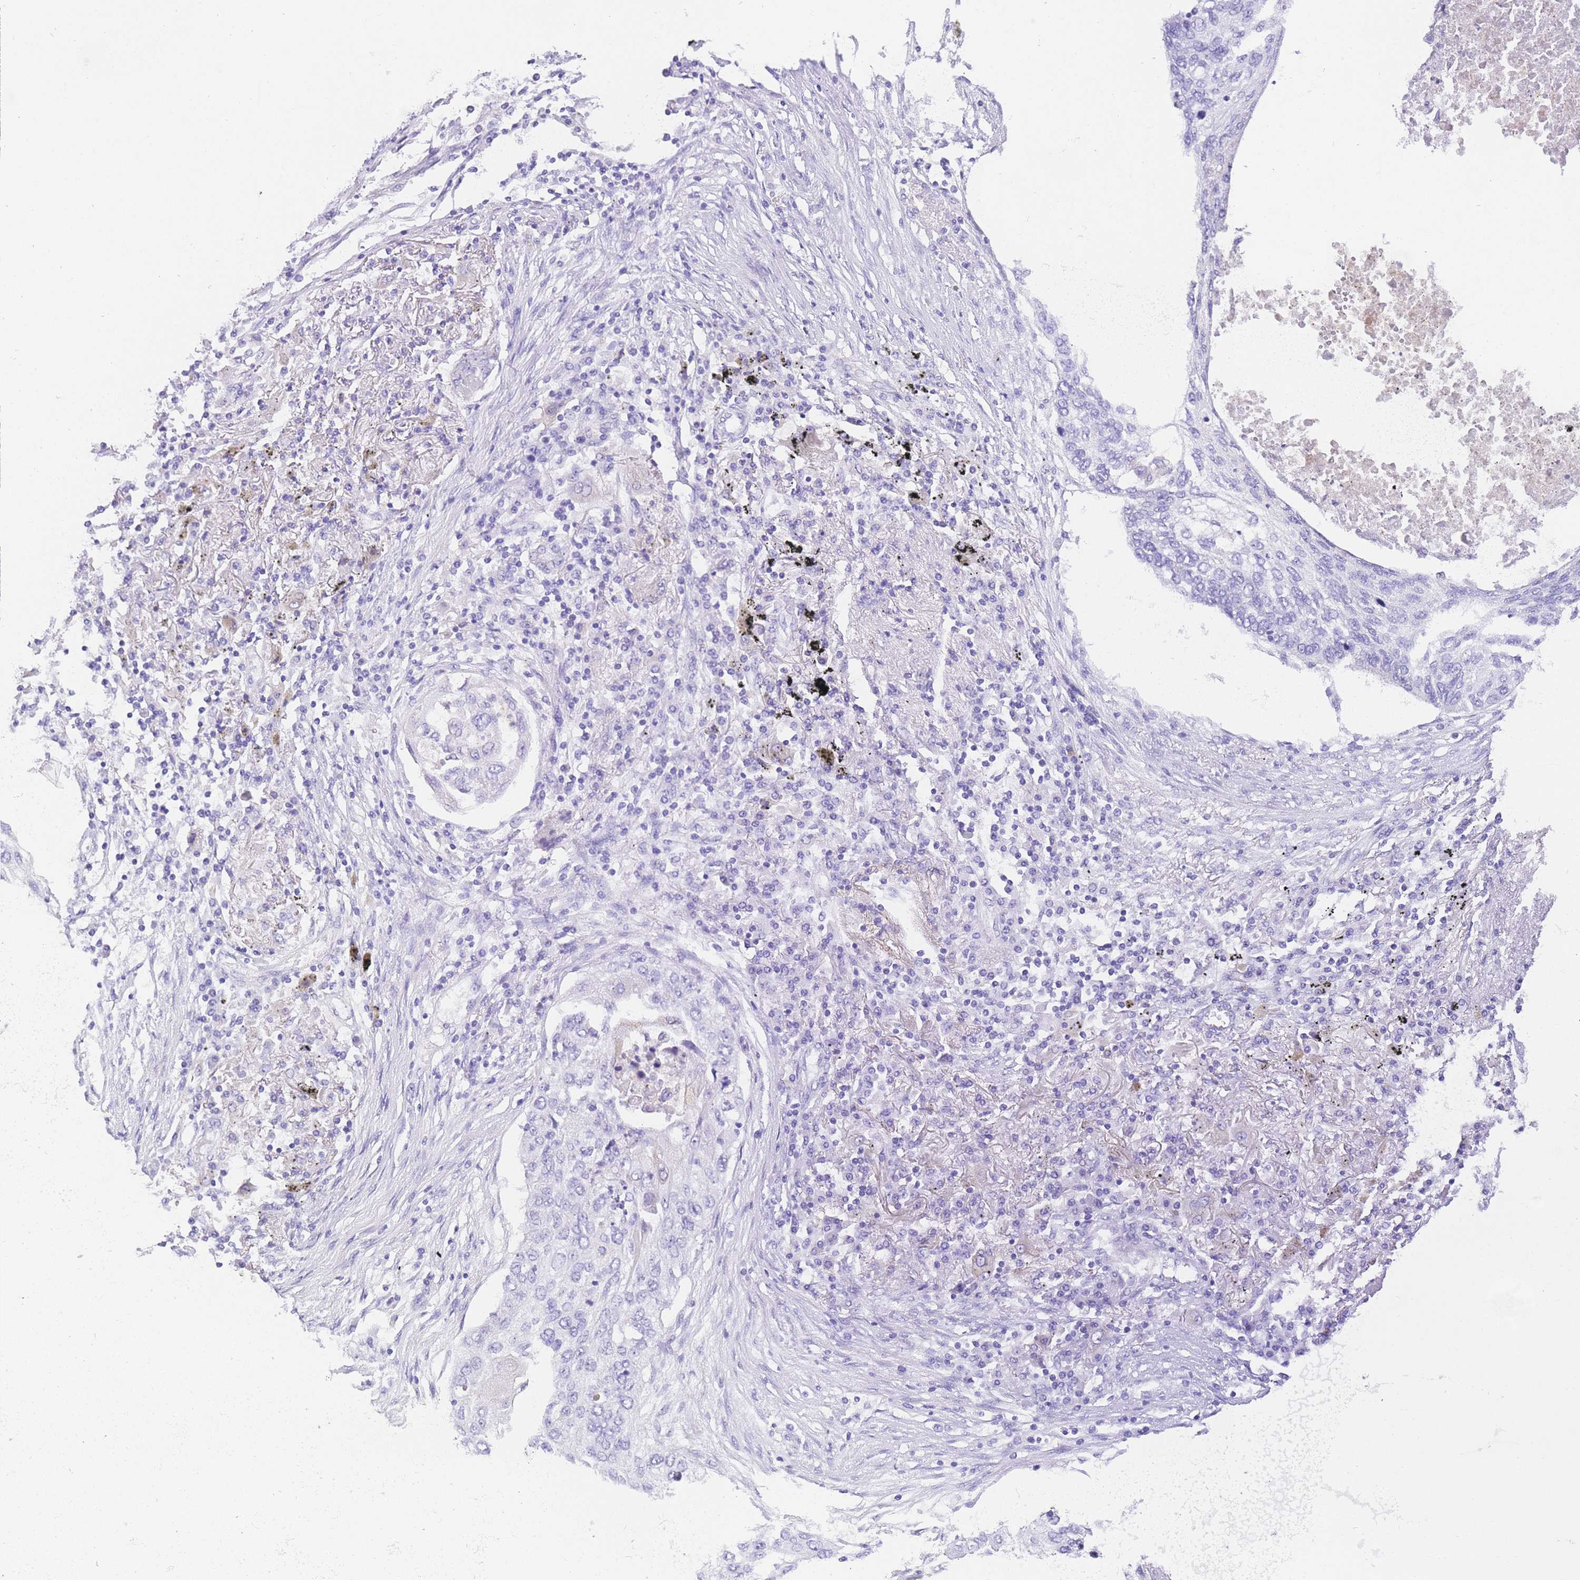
{"staining": {"intensity": "negative", "quantity": "none", "location": "none"}, "tissue": "lung cancer", "cell_type": "Tumor cells", "image_type": "cancer", "snomed": [{"axis": "morphology", "description": "Squamous cell carcinoma, NOS"}, {"axis": "topography", "description": "Lung"}], "caption": "Immunohistochemical staining of human lung cancer reveals no significant positivity in tumor cells. Brightfield microscopy of immunohistochemistry stained with DAB (brown) and hematoxylin (blue), captured at high magnification.", "gene": "EPN2", "patient": {"sex": "female", "age": 63}}